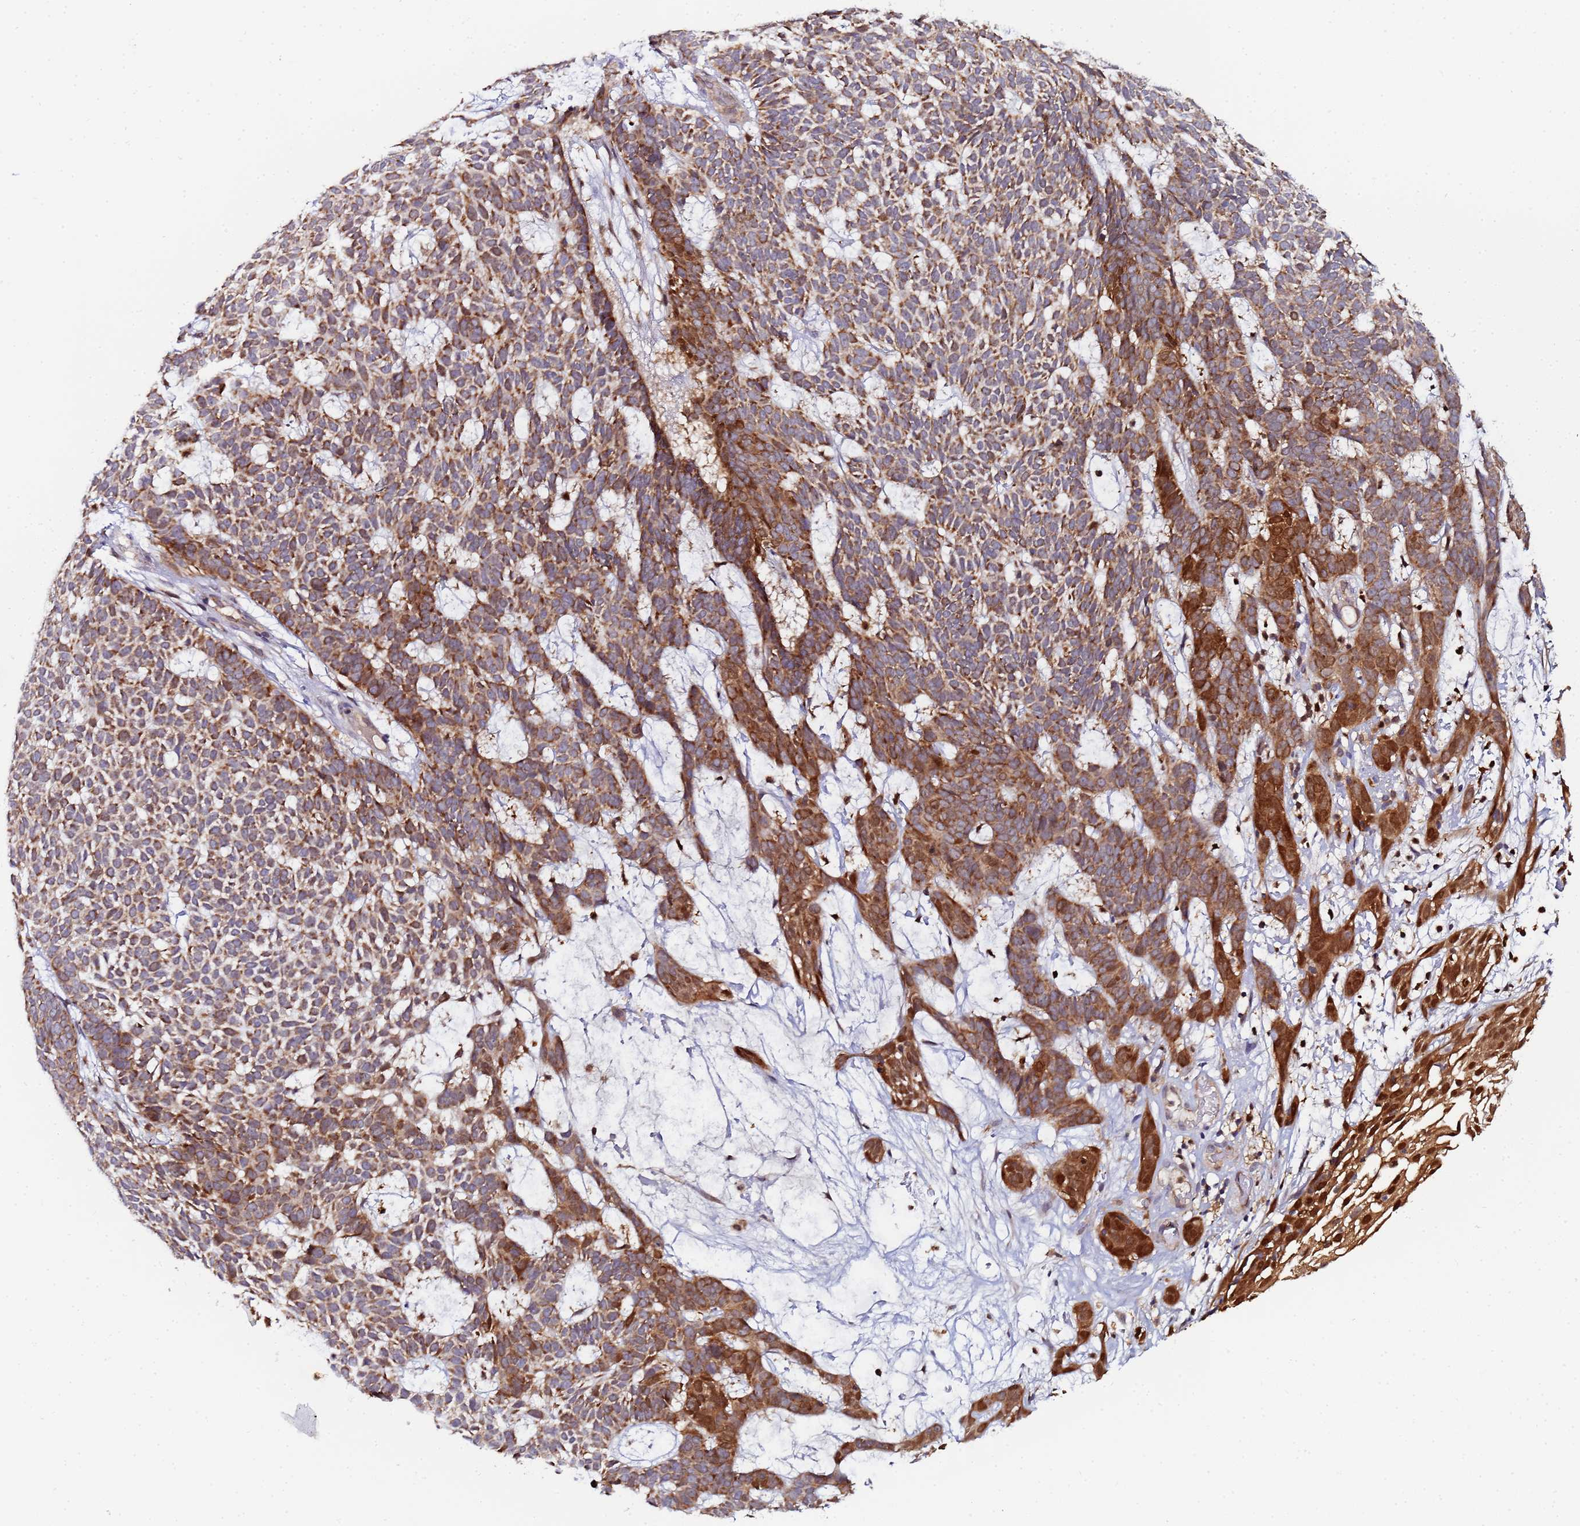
{"staining": {"intensity": "moderate", "quantity": ">75%", "location": "cytoplasmic/membranous"}, "tissue": "skin cancer", "cell_type": "Tumor cells", "image_type": "cancer", "snomed": [{"axis": "morphology", "description": "Basal cell carcinoma"}, {"axis": "topography", "description": "Skin"}], "caption": "Immunohistochemical staining of human skin cancer reveals medium levels of moderate cytoplasmic/membranous protein staining in about >75% of tumor cells.", "gene": "CCDC127", "patient": {"sex": "female", "age": 78}}